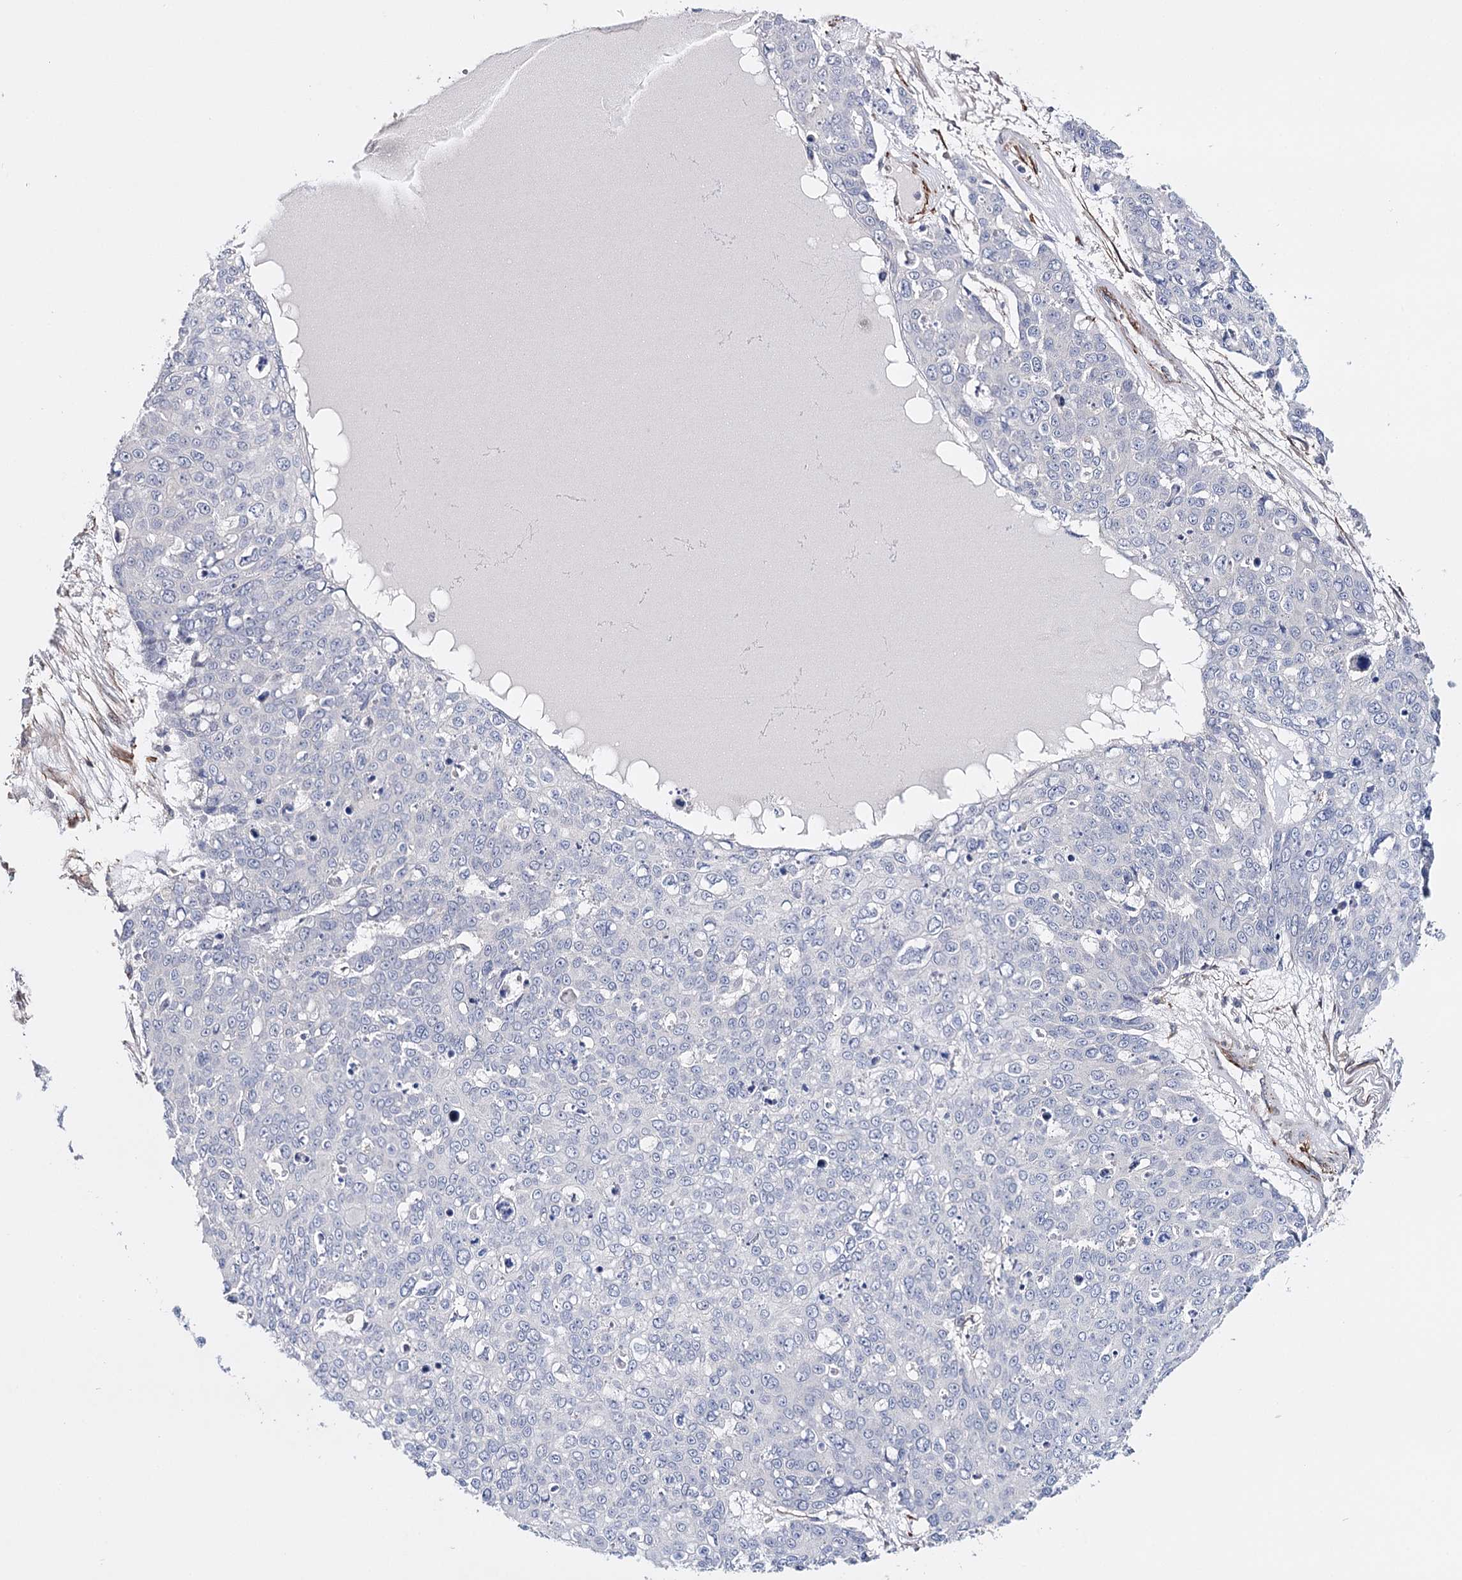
{"staining": {"intensity": "negative", "quantity": "none", "location": "none"}, "tissue": "skin cancer", "cell_type": "Tumor cells", "image_type": "cancer", "snomed": [{"axis": "morphology", "description": "Squamous cell carcinoma, NOS"}, {"axis": "topography", "description": "Skin"}], "caption": "Image shows no significant protein positivity in tumor cells of skin cancer.", "gene": "CFAP46", "patient": {"sex": "male", "age": 71}}